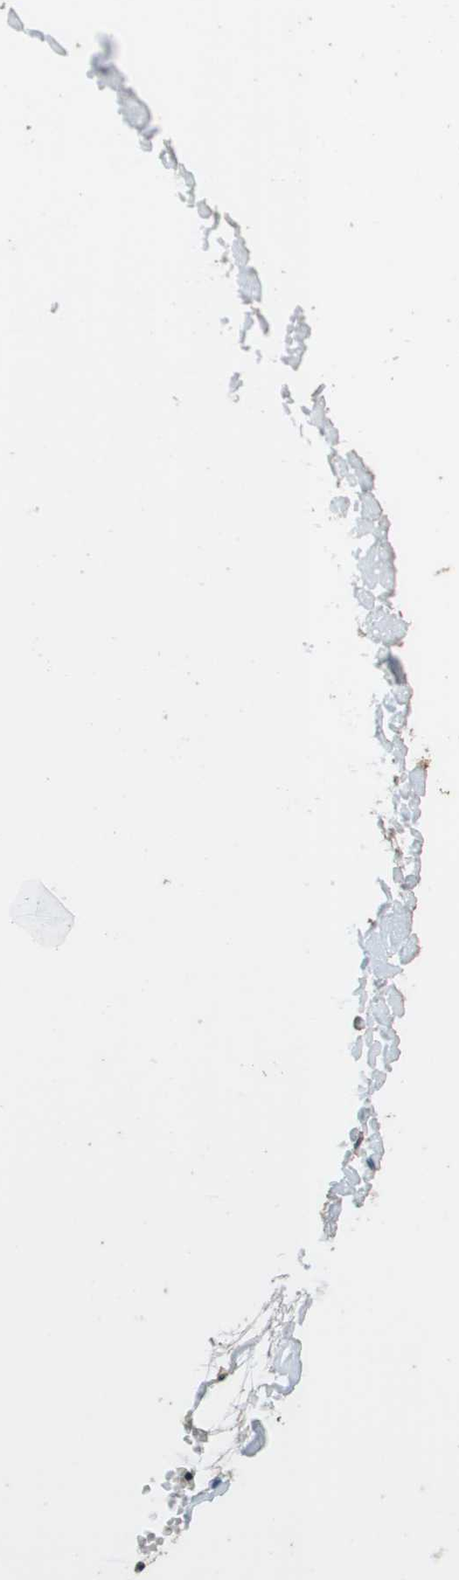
{"staining": {"intensity": "weak", "quantity": "25%-75%", "location": "cytoplasmic/membranous"}, "tissue": "salivary gland", "cell_type": "Glandular cells", "image_type": "normal", "snomed": [{"axis": "morphology", "description": "Normal tissue, NOS"}, {"axis": "topography", "description": "Salivary gland"}], "caption": "Glandular cells demonstrate low levels of weak cytoplasmic/membranous expression in approximately 25%-75% of cells in unremarkable salivary gland.", "gene": "RAB6B", "patient": {"sex": "female", "age": 24}}